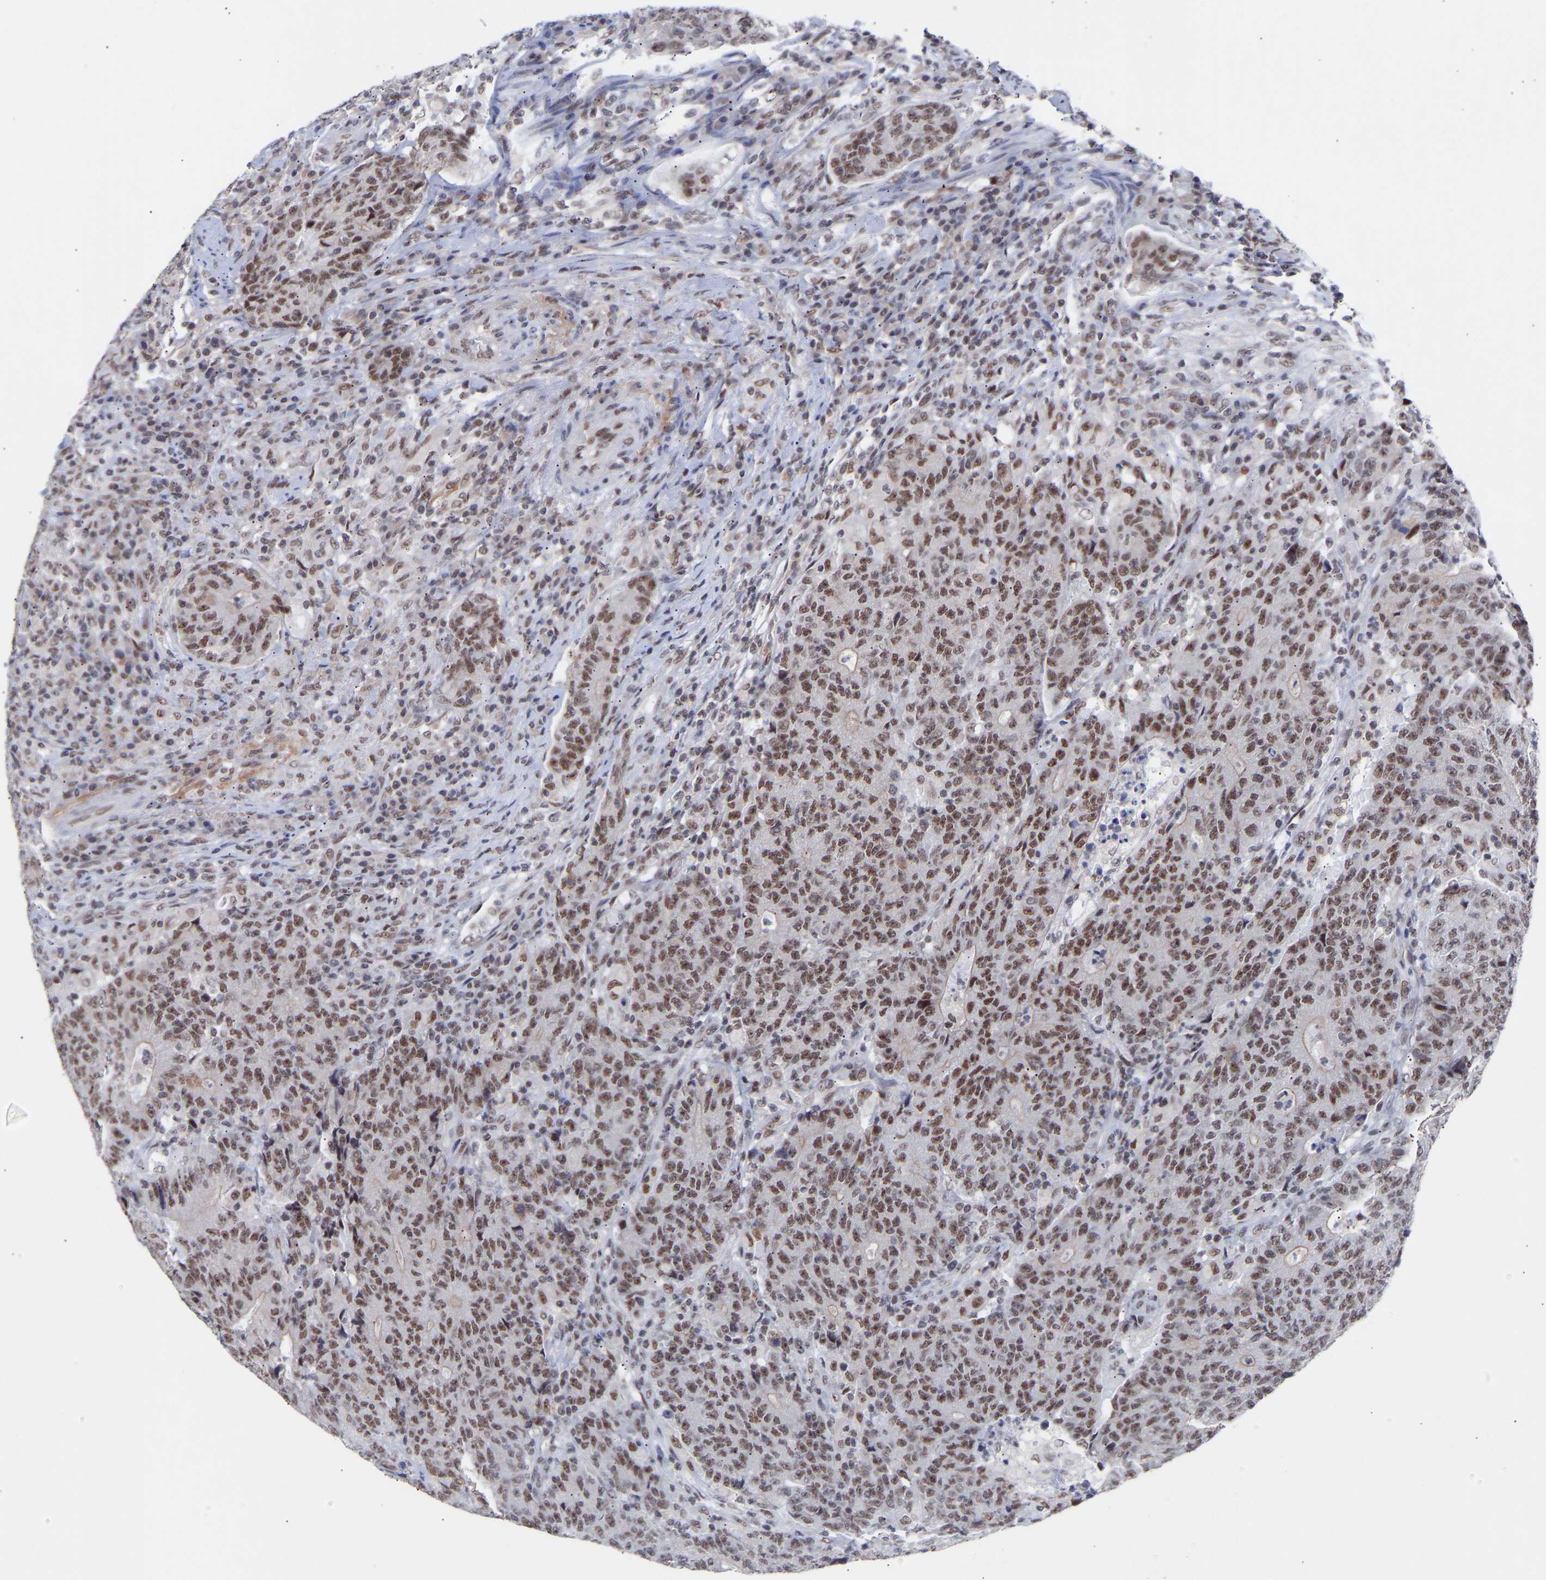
{"staining": {"intensity": "moderate", "quantity": ">75%", "location": "nuclear"}, "tissue": "colorectal cancer", "cell_type": "Tumor cells", "image_type": "cancer", "snomed": [{"axis": "morphology", "description": "Normal tissue, NOS"}, {"axis": "morphology", "description": "Adenocarcinoma, NOS"}, {"axis": "topography", "description": "Colon"}], "caption": "IHC (DAB) staining of colorectal cancer (adenocarcinoma) shows moderate nuclear protein expression in approximately >75% of tumor cells.", "gene": "RBM15", "patient": {"sex": "female", "age": 75}}